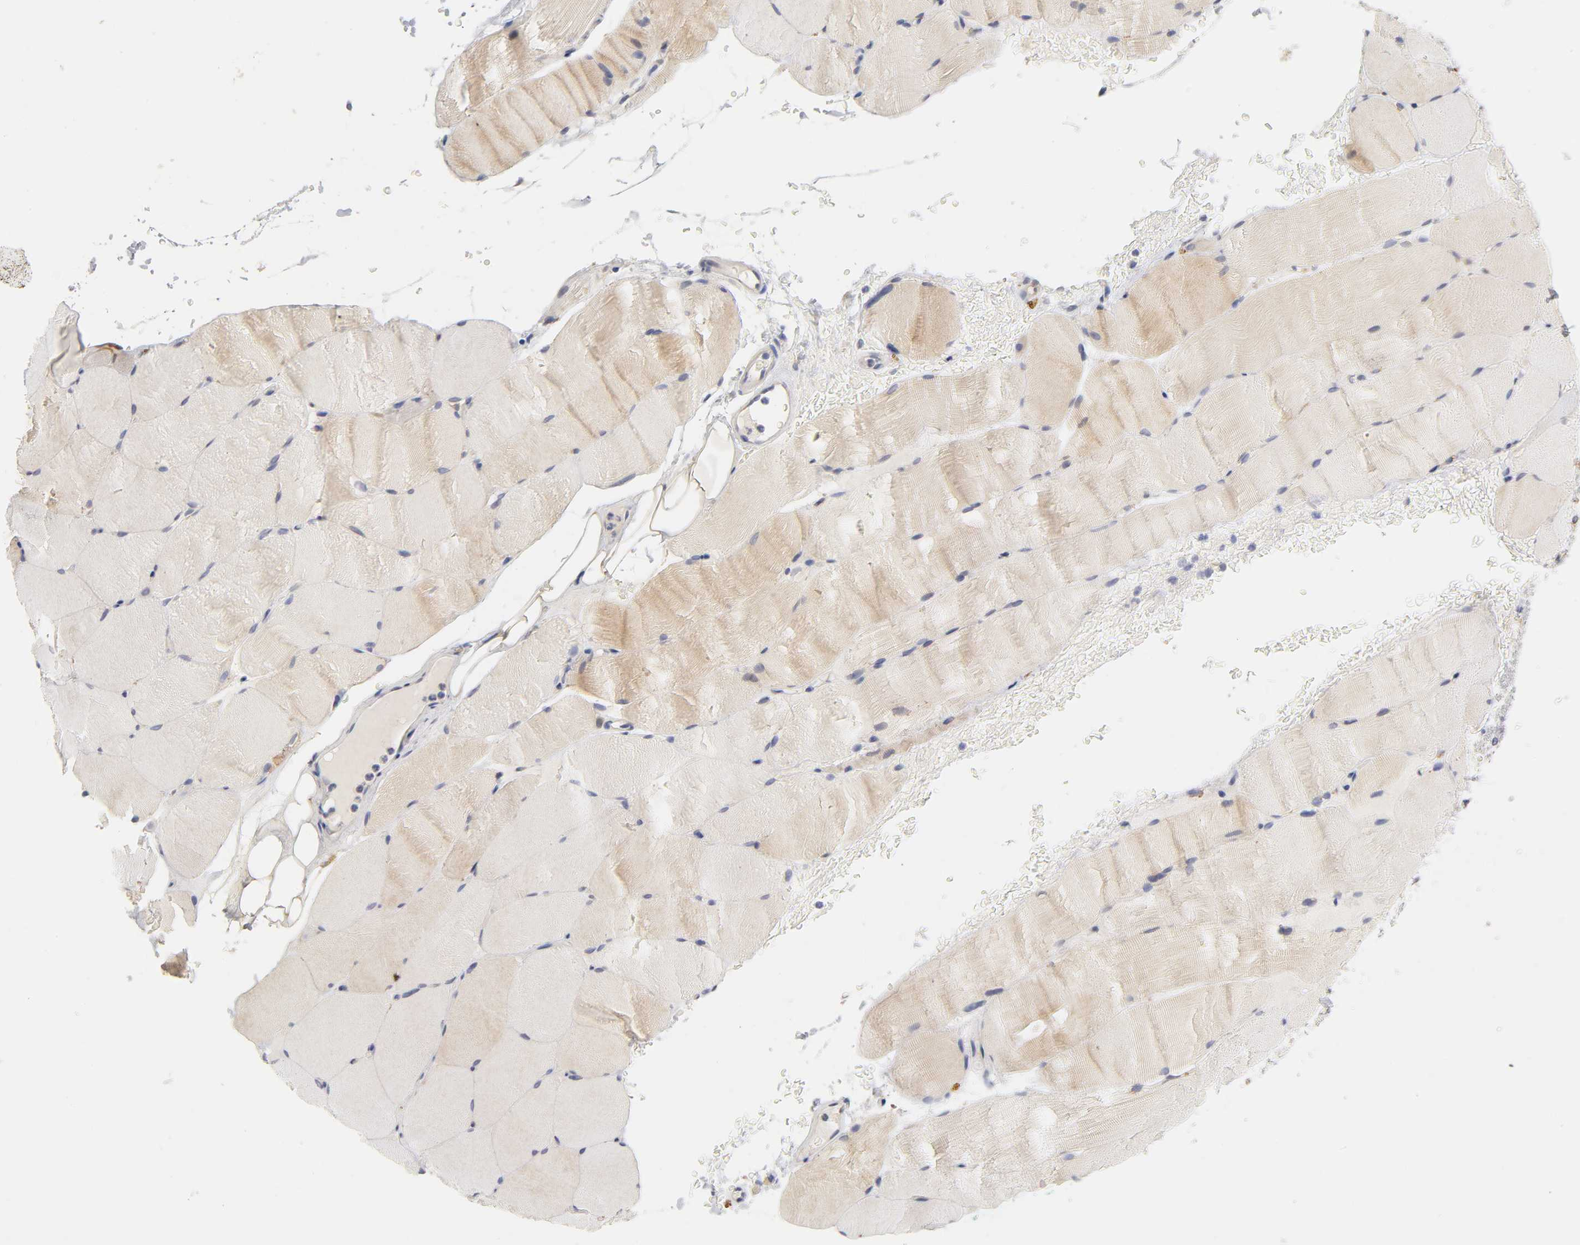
{"staining": {"intensity": "weak", "quantity": "25%-75%", "location": "cytoplasmic/membranous"}, "tissue": "skeletal muscle", "cell_type": "Myocytes", "image_type": "normal", "snomed": [{"axis": "morphology", "description": "Normal tissue, NOS"}, {"axis": "topography", "description": "Skeletal muscle"}], "caption": "High-power microscopy captured an IHC micrograph of benign skeletal muscle, revealing weak cytoplasmic/membranous positivity in approximately 25%-75% of myocytes. The staining was performed using DAB, with brown indicating positive protein expression. Nuclei are stained blue with hematoxylin.", "gene": "LAMB1", "patient": {"sex": "female", "age": 37}}